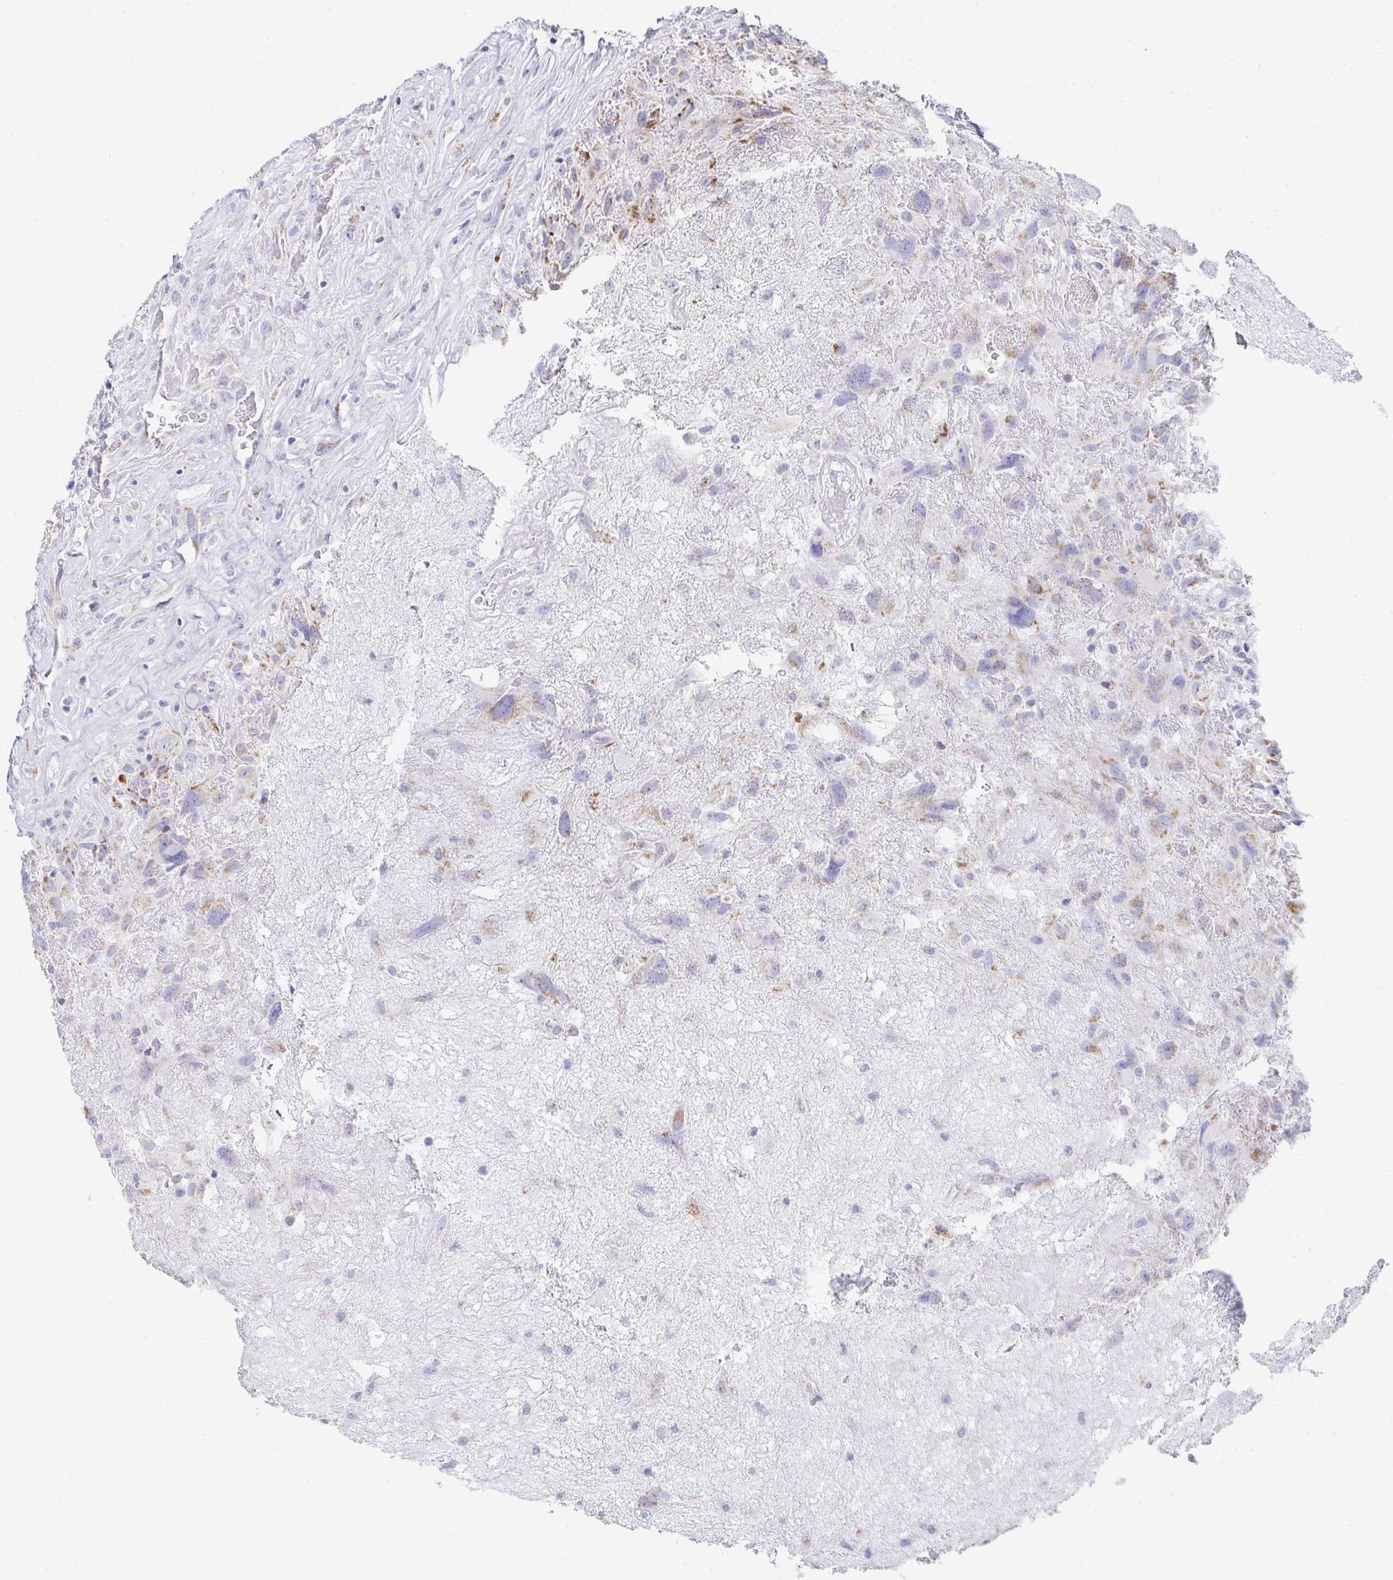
{"staining": {"intensity": "negative", "quantity": "none", "location": "none"}, "tissue": "glioma", "cell_type": "Tumor cells", "image_type": "cancer", "snomed": [{"axis": "morphology", "description": "Glioma, malignant, High grade"}, {"axis": "topography", "description": "Brain"}], "caption": "Immunohistochemical staining of human malignant glioma (high-grade) demonstrates no significant expression in tumor cells.", "gene": "AIFM1", "patient": {"sex": "male", "age": 46}}